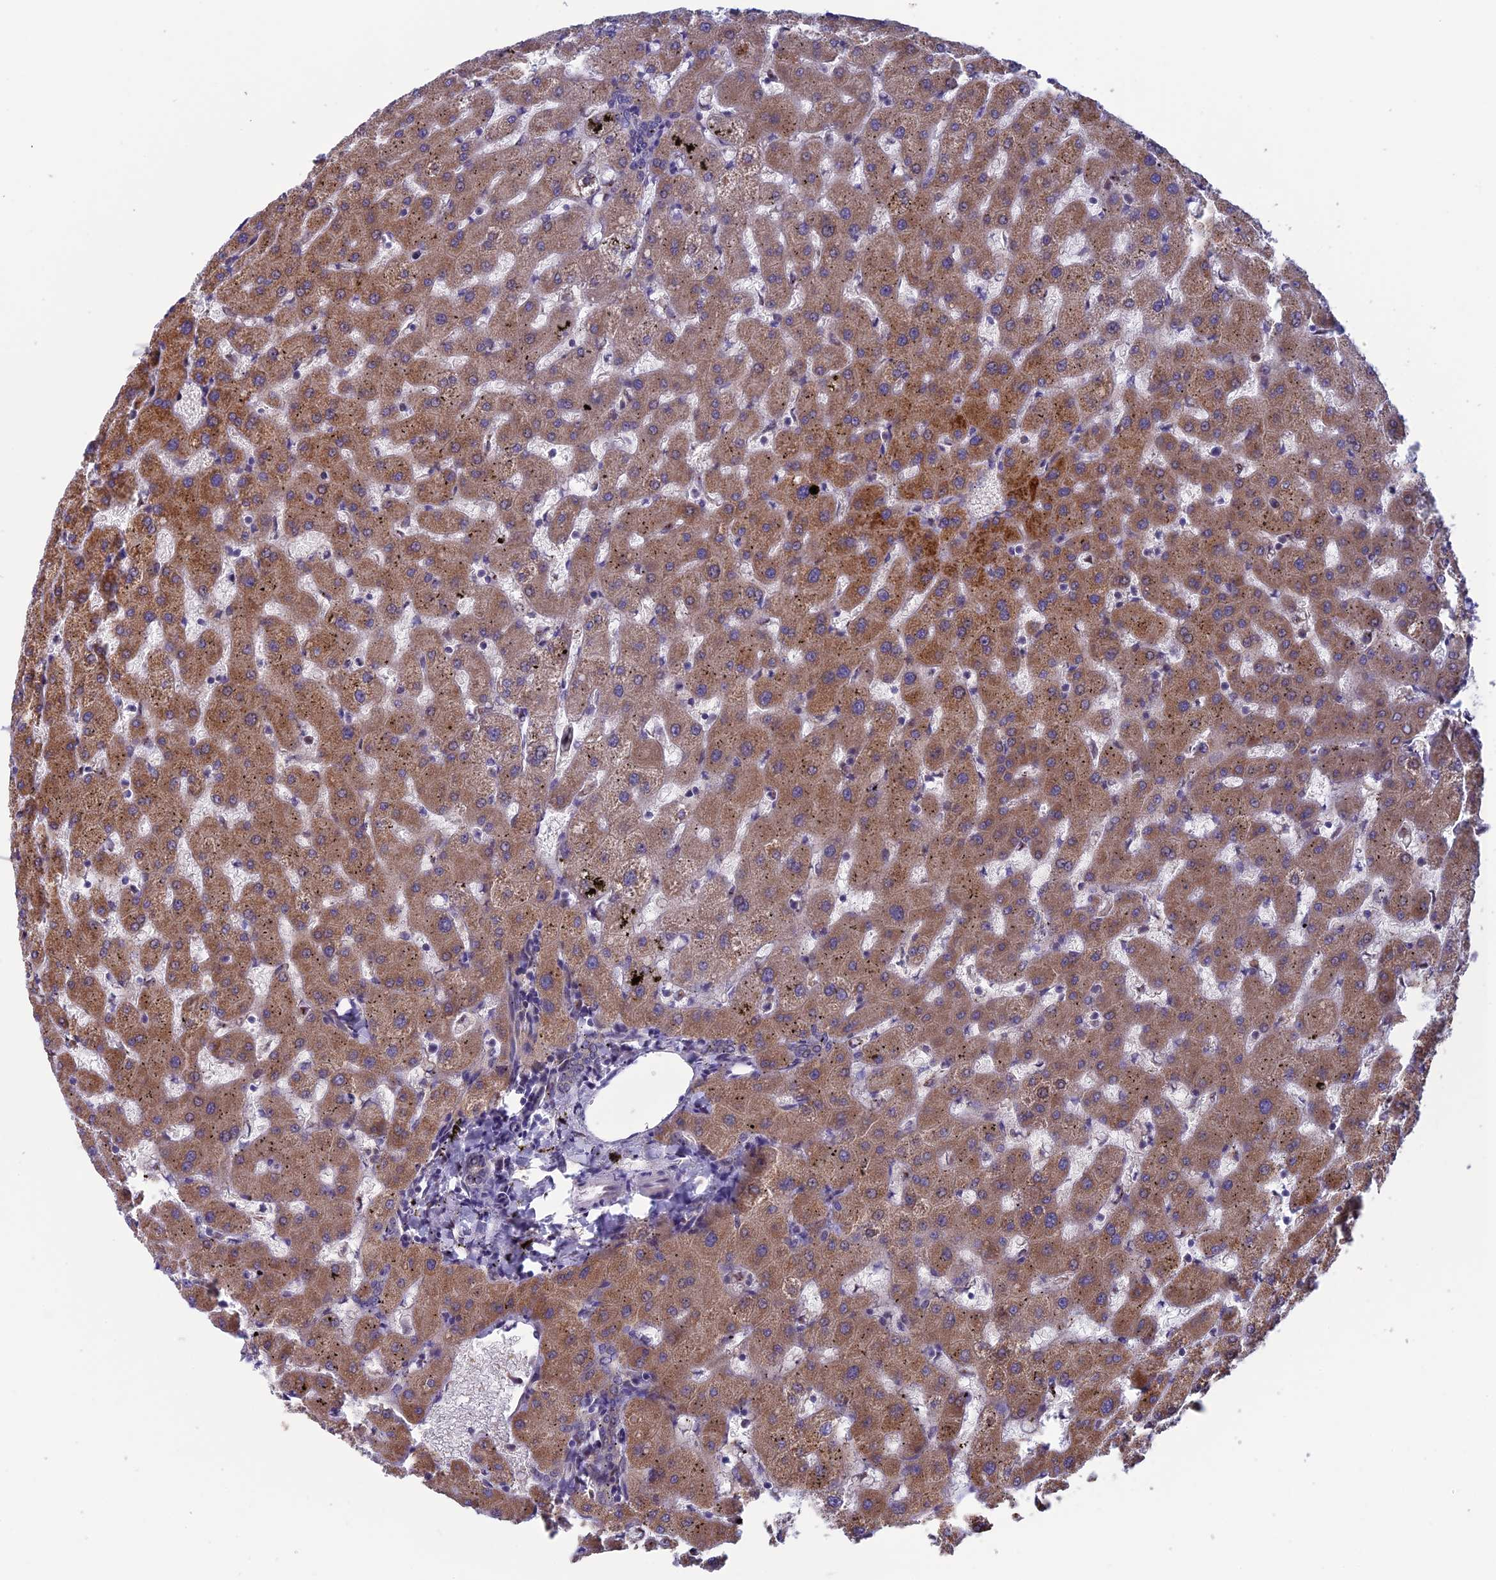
{"staining": {"intensity": "weak", "quantity": "25%-75%", "location": "cytoplasmic/membranous"}, "tissue": "liver", "cell_type": "Cholangiocytes", "image_type": "normal", "snomed": [{"axis": "morphology", "description": "Normal tissue, NOS"}, {"axis": "topography", "description": "Liver"}], "caption": "This is an image of IHC staining of unremarkable liver, which shows weak staining in the cytoplasmic/membranous of cholangiocytes.", "gene": "FADS1", "patient": {"sex": "female", "age": 63}}